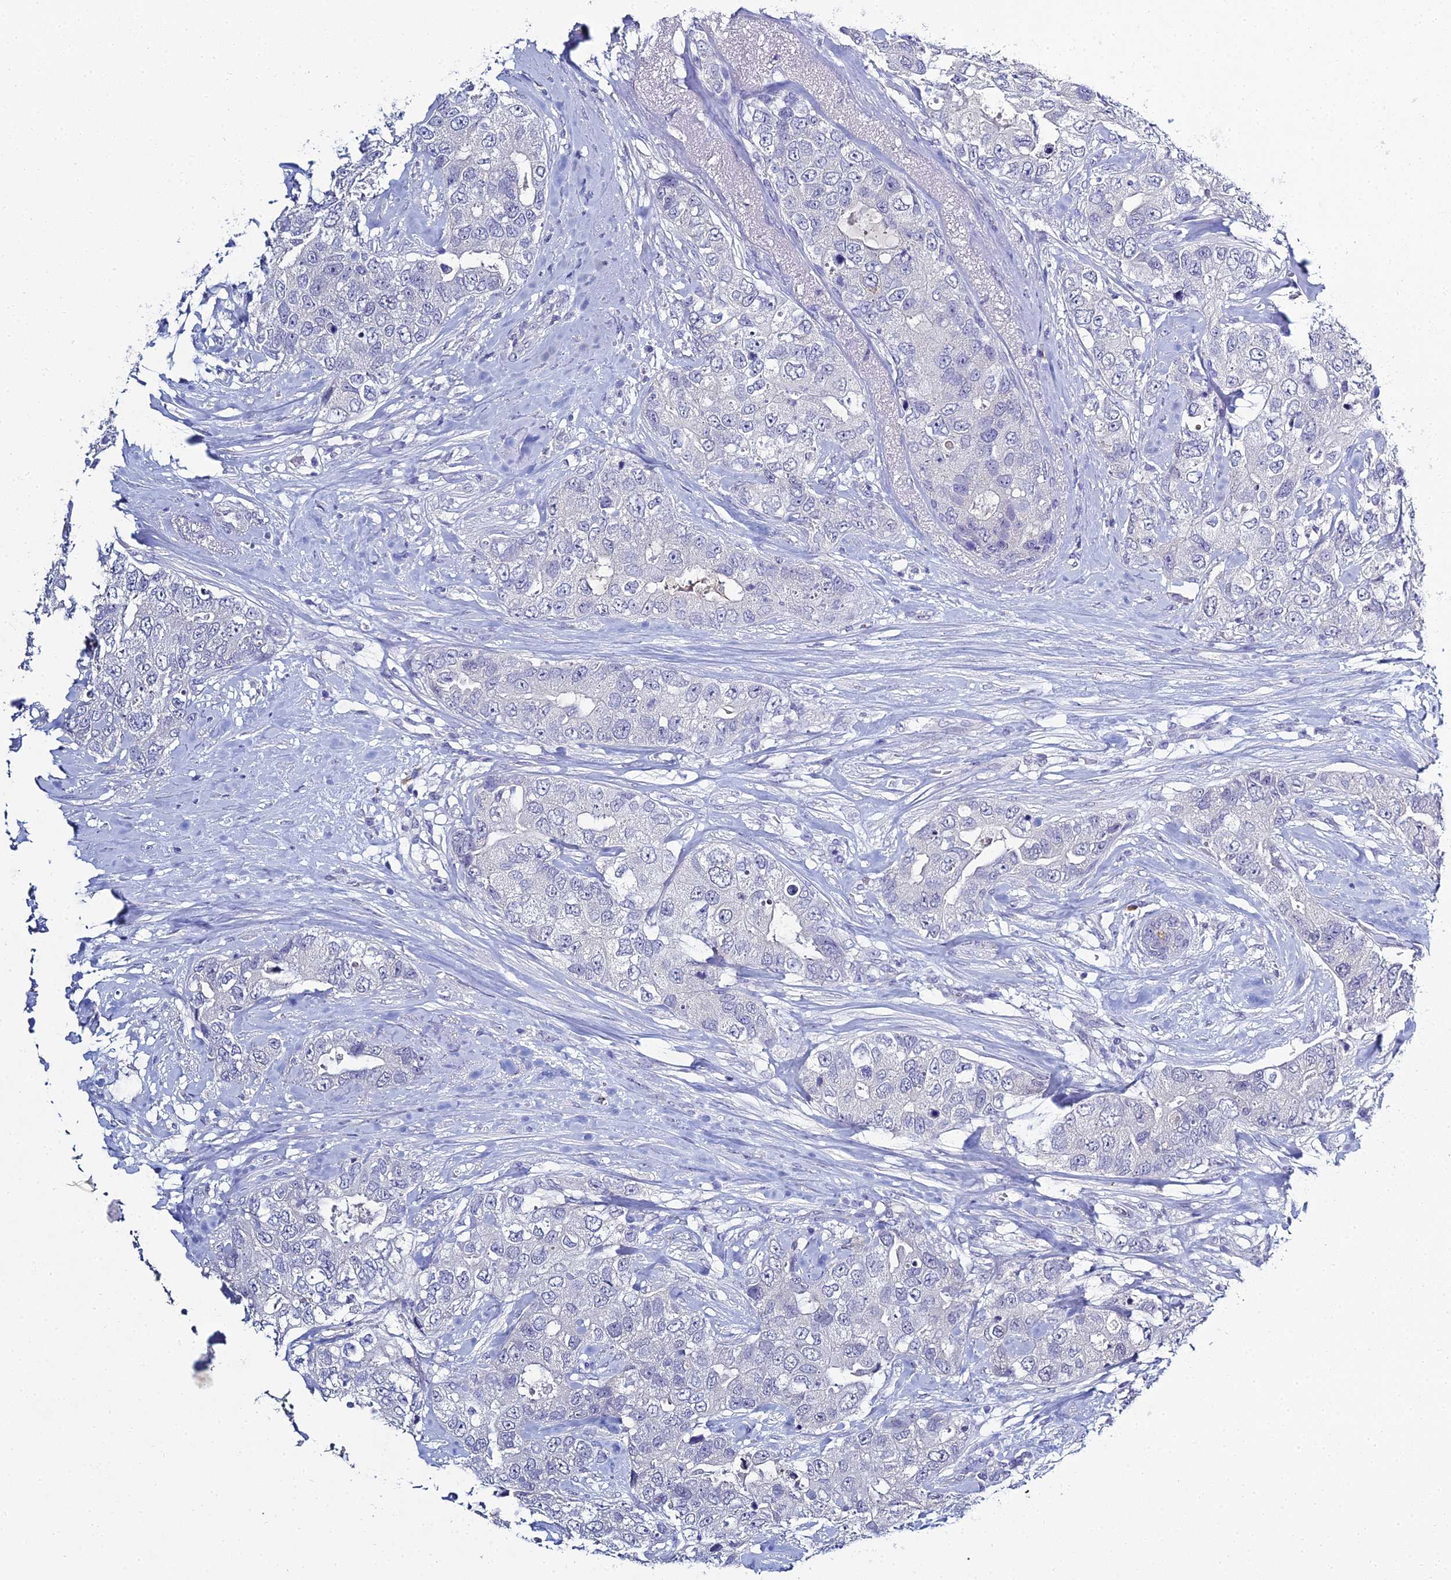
{"staining": {"intensity": "negative", "quantity": "none", "location": "none"}, "tissue": "breast cancer", "cell_type": "Tumor cells", "image_type": "cancer", "snomed": [{"axis": "morphology", "description": "Duct carcinoma"}, {"axis": "topography", "description": "Breast"}], "caption": "Immunohistochemical staining of intraductal carcinoma (breast) shows no significant staining in tumor cells.", "gene": "MUC13", "patient": {"sex": "female", "age": 62}}